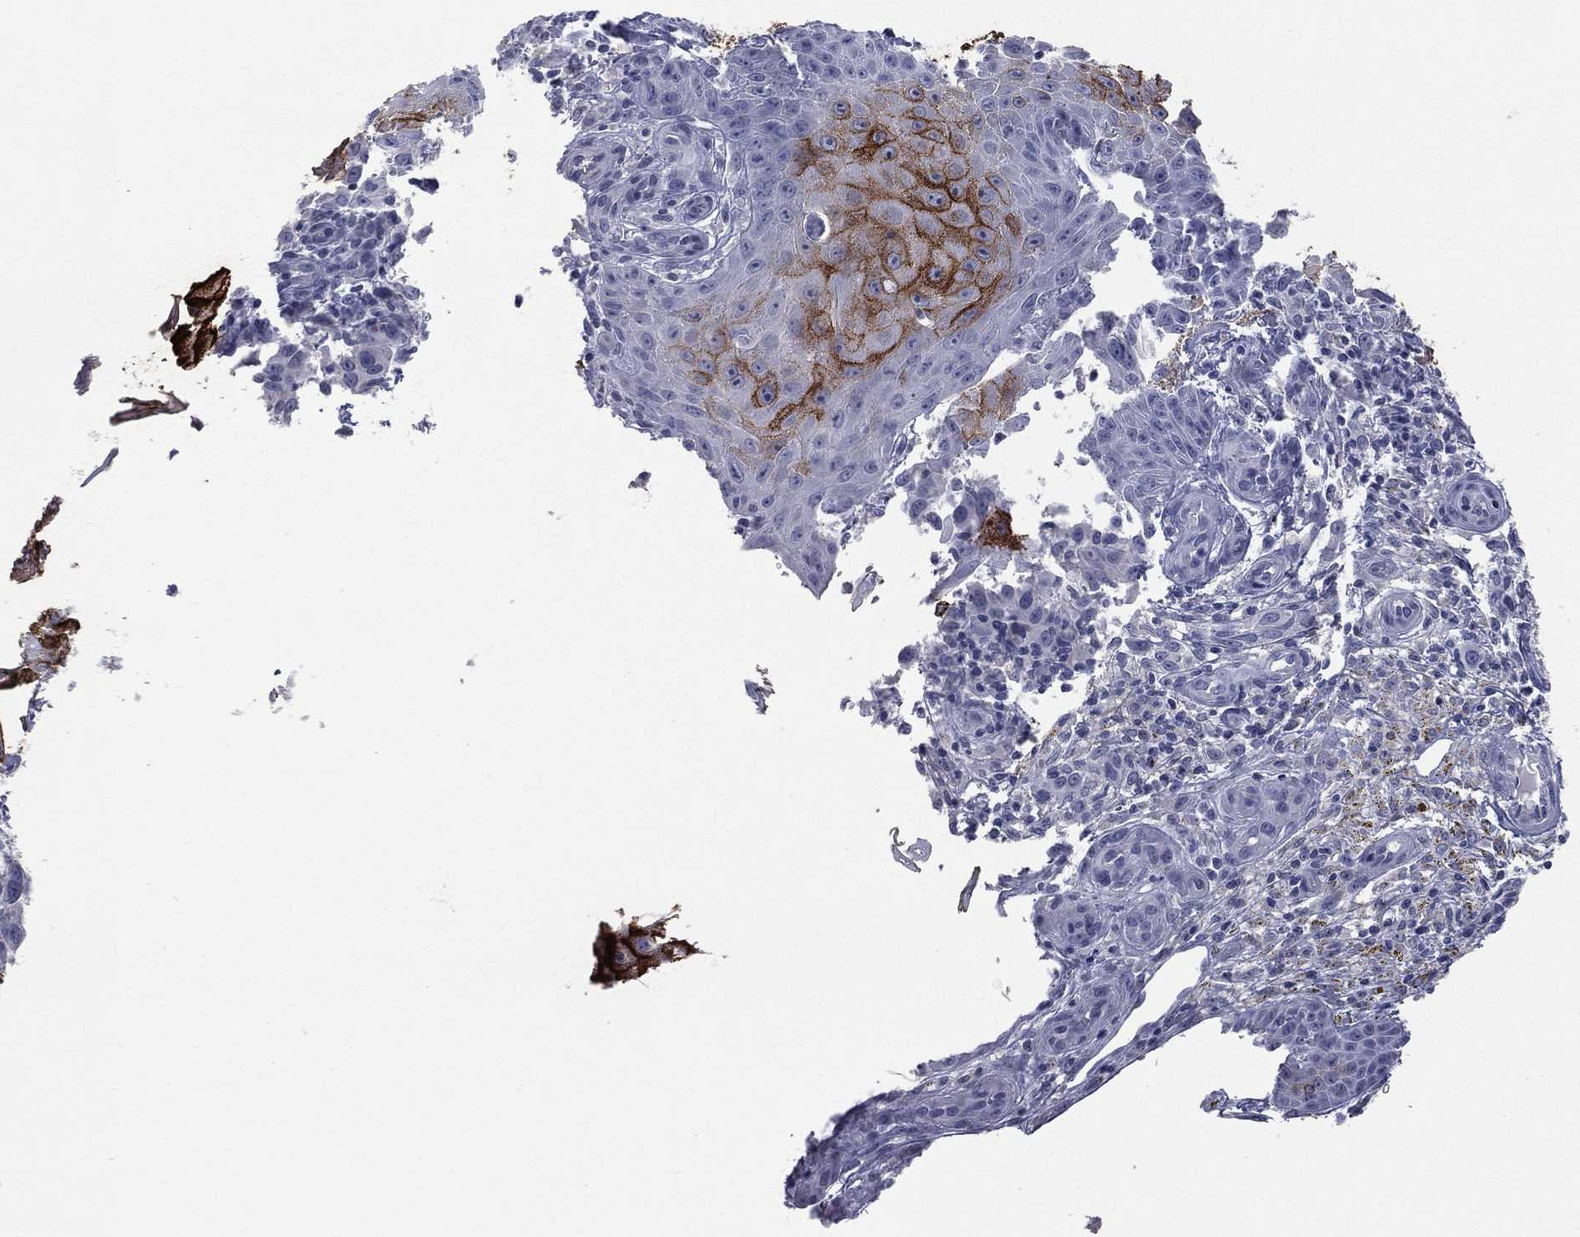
{"staining": {"intensity": "strong", "quantity": "25%-75%", "location": "cytoplasmic/membranous"}, "tissue": "melanoma", "cell_type": "Tumor cells", "image_type": "cancer", "snomed": [{"axis": "morphology", "description": "Malignant melanoma, NOS"}, {"axis": "topography", "description": "Skin"}], "caption": "Immunohistochemistry (IHC) micrograph of malignant melanoma stained for a protein (brown), which shows high levels of strong cytoplasmic/membranous expression in approximately 25%-75% of tumor cells.", "gene": "DMKN", "patient": {"sex": "female", "age": 53}}